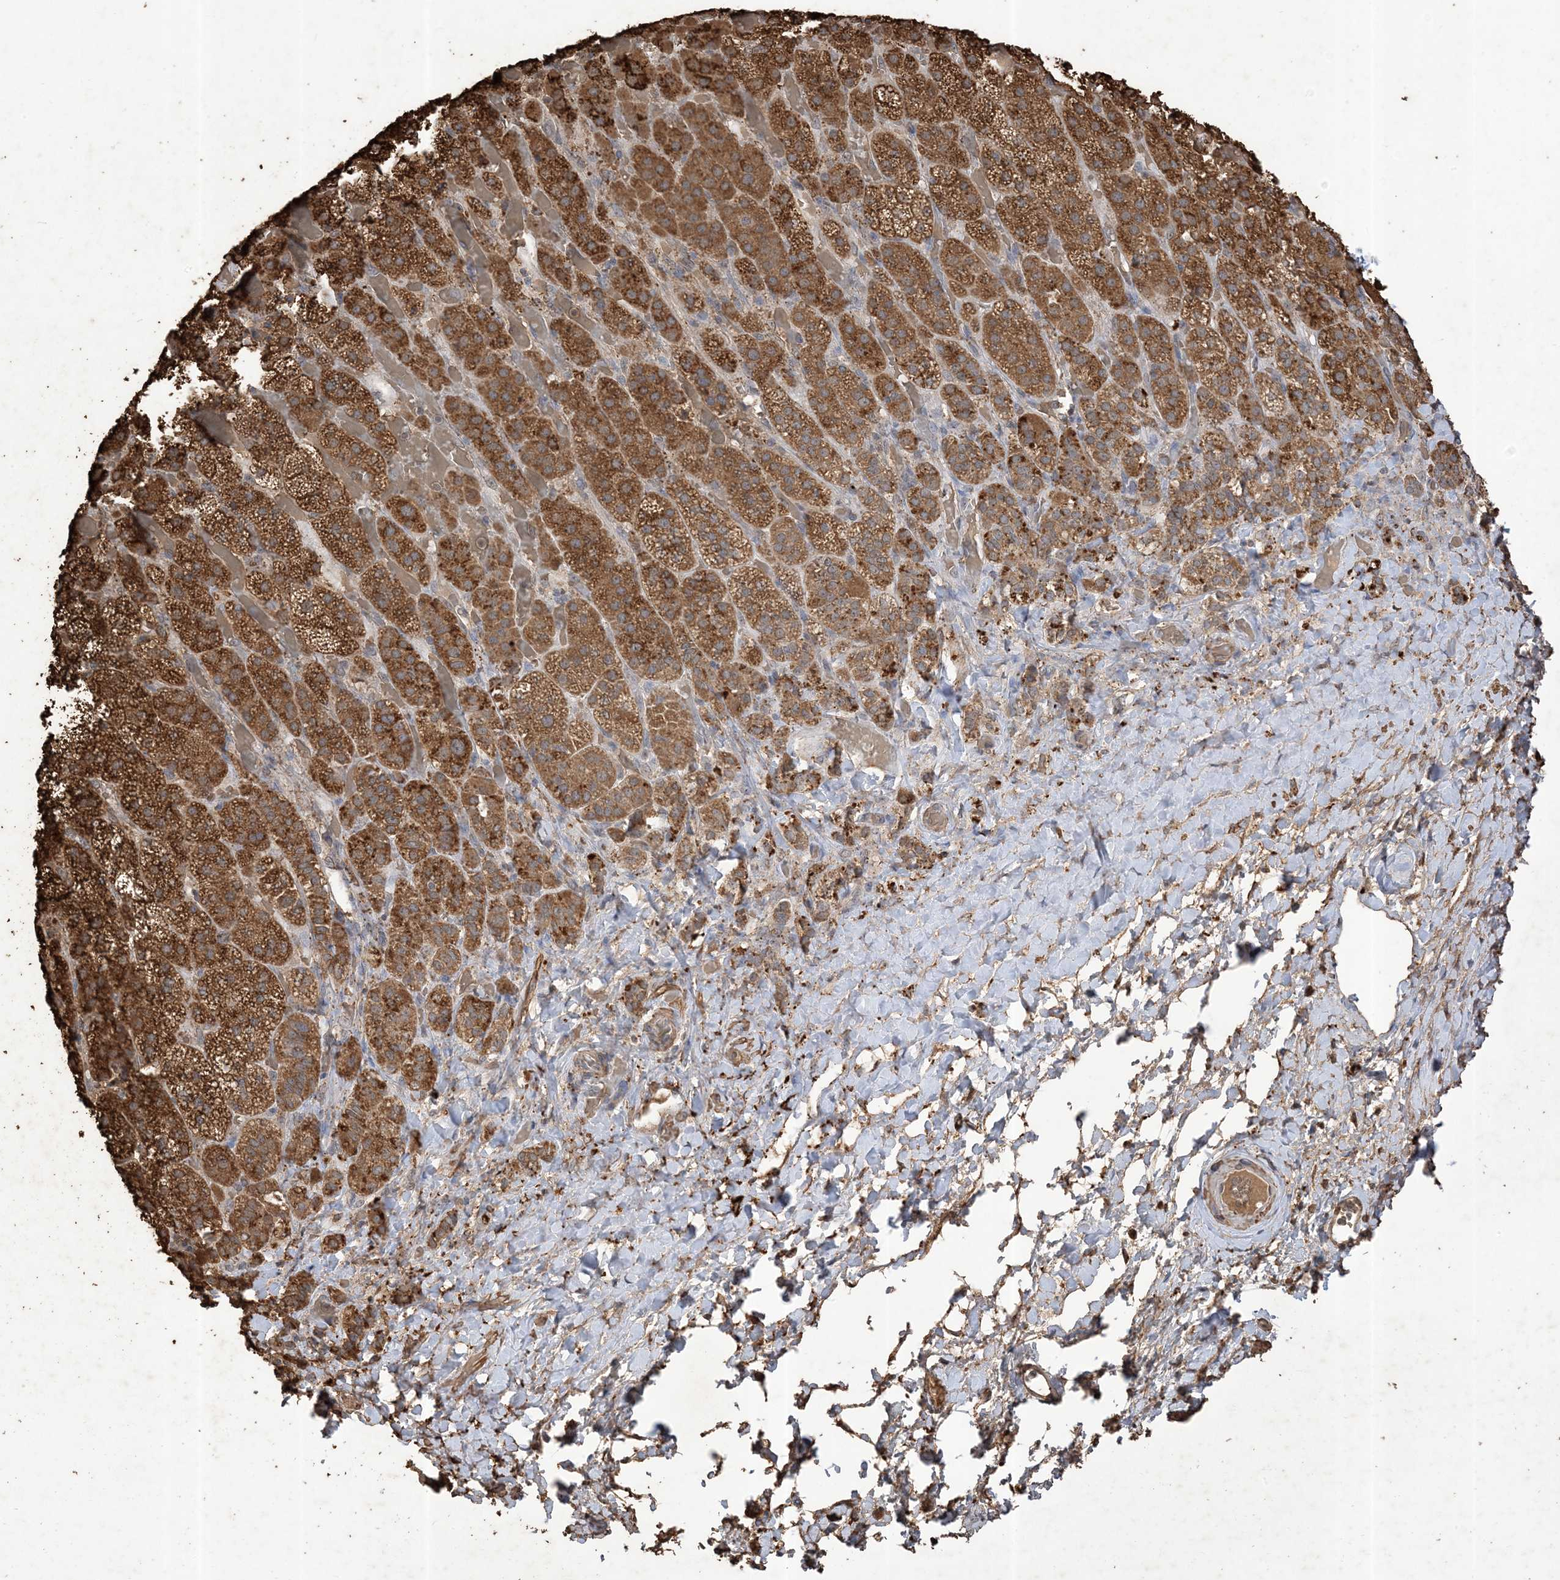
{"staining": {"intensity": "strong", "quantity": ">75%", "location": "cytoplasmic/membranous"}, "tissue": "adrenal gland", "cell_type": "Glandular cells", "image_type": "normal", "snomed": [{"axis": "morphology", "description": "Normal tissue, NOS"}, {"axis": "topography", "description": "Adrenal gland"}], "caption": "Strong cytoplasmic/membranous positivity is identified in about >75% of glandular cells in benign adrenal gland.", "gene": "HPS4", "patient": {"sex": "male", "age": 57}}